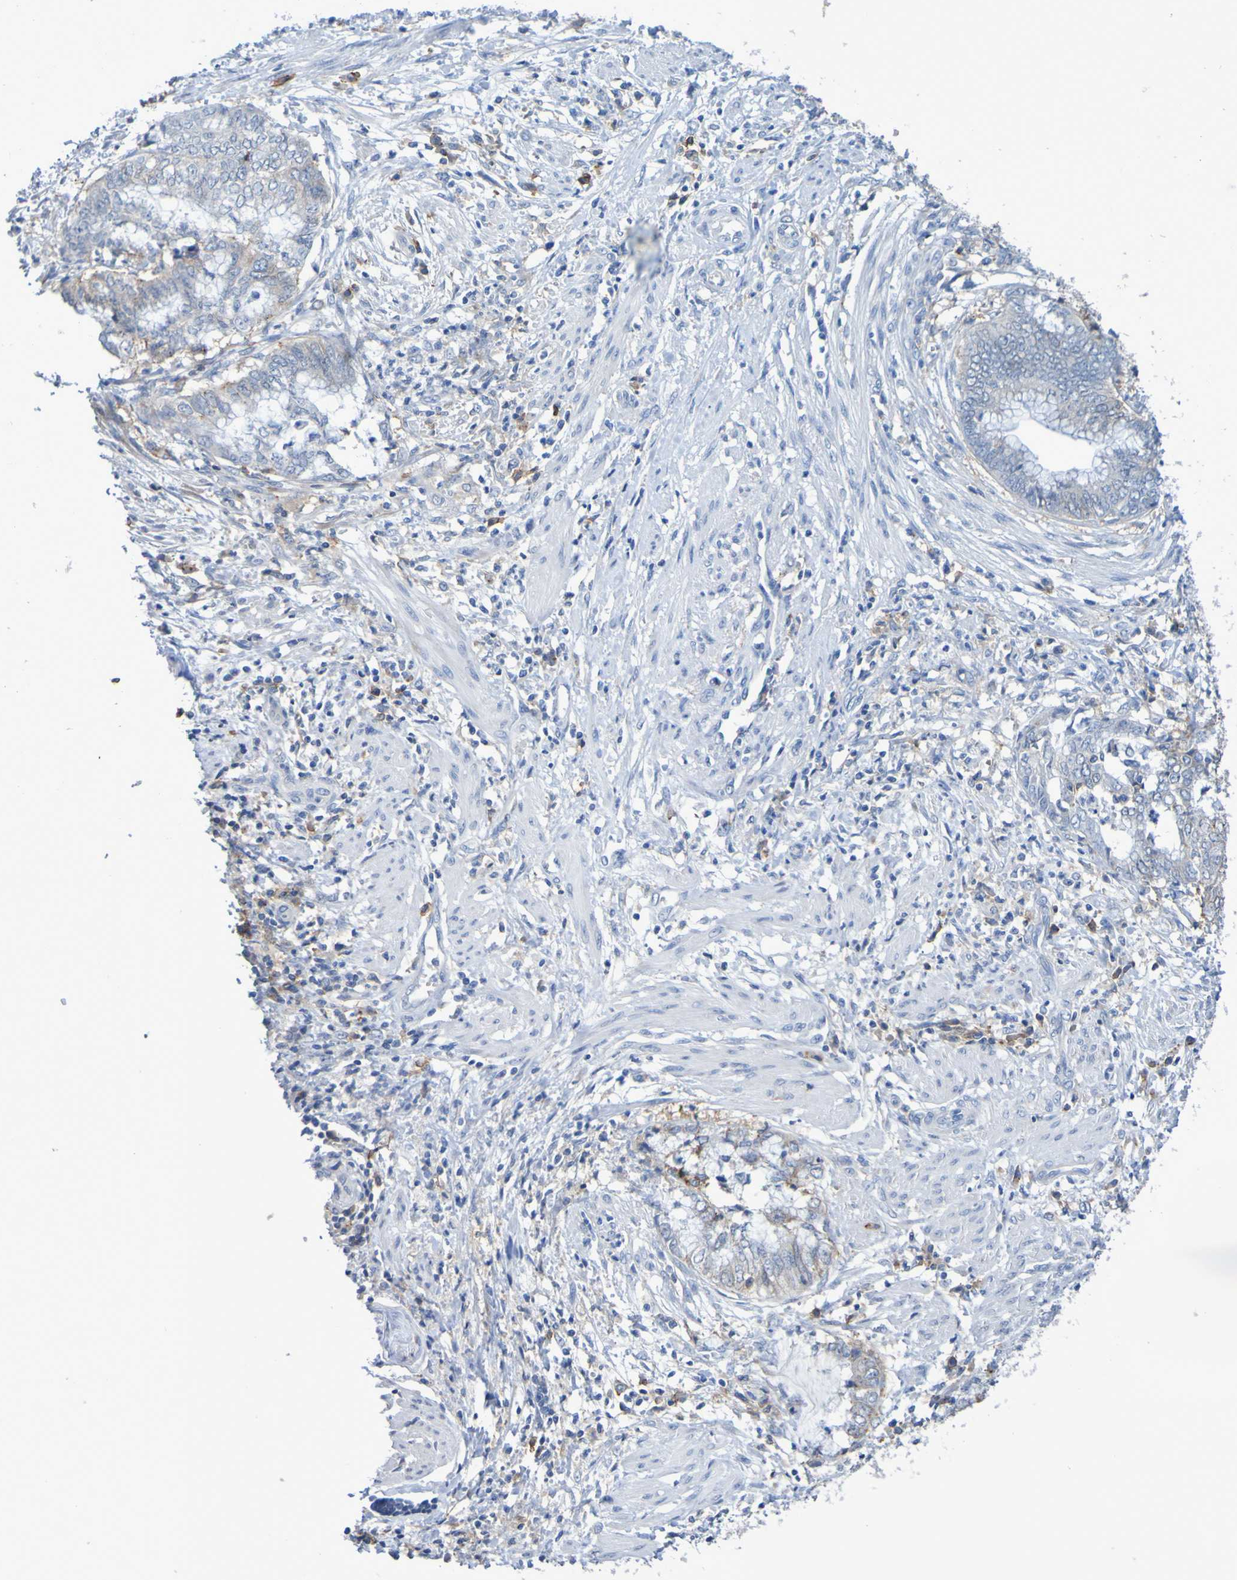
{"staining": {"intensity": "weak", "quantity": "<25%", "location": "cytoplasmic/membranous"}, "tissue": "endometrial cancer", "cell_type": "Tumor cells", "image_type": "cancer", "snomed": [{"axis": "morphology", "description": "Necrosis, NOS"}, {"axis": "morphology", "description": "Adenocarcinoma, NOS"}, {"axis": "topography", "description": "Endometrium"}], "caption": "Endometrial cancer was stained to show a protein in brown. There is no significant staining in tumor cells.", "gene": "SLC3A2", "patient": {"sex": "female", "age": 79}}